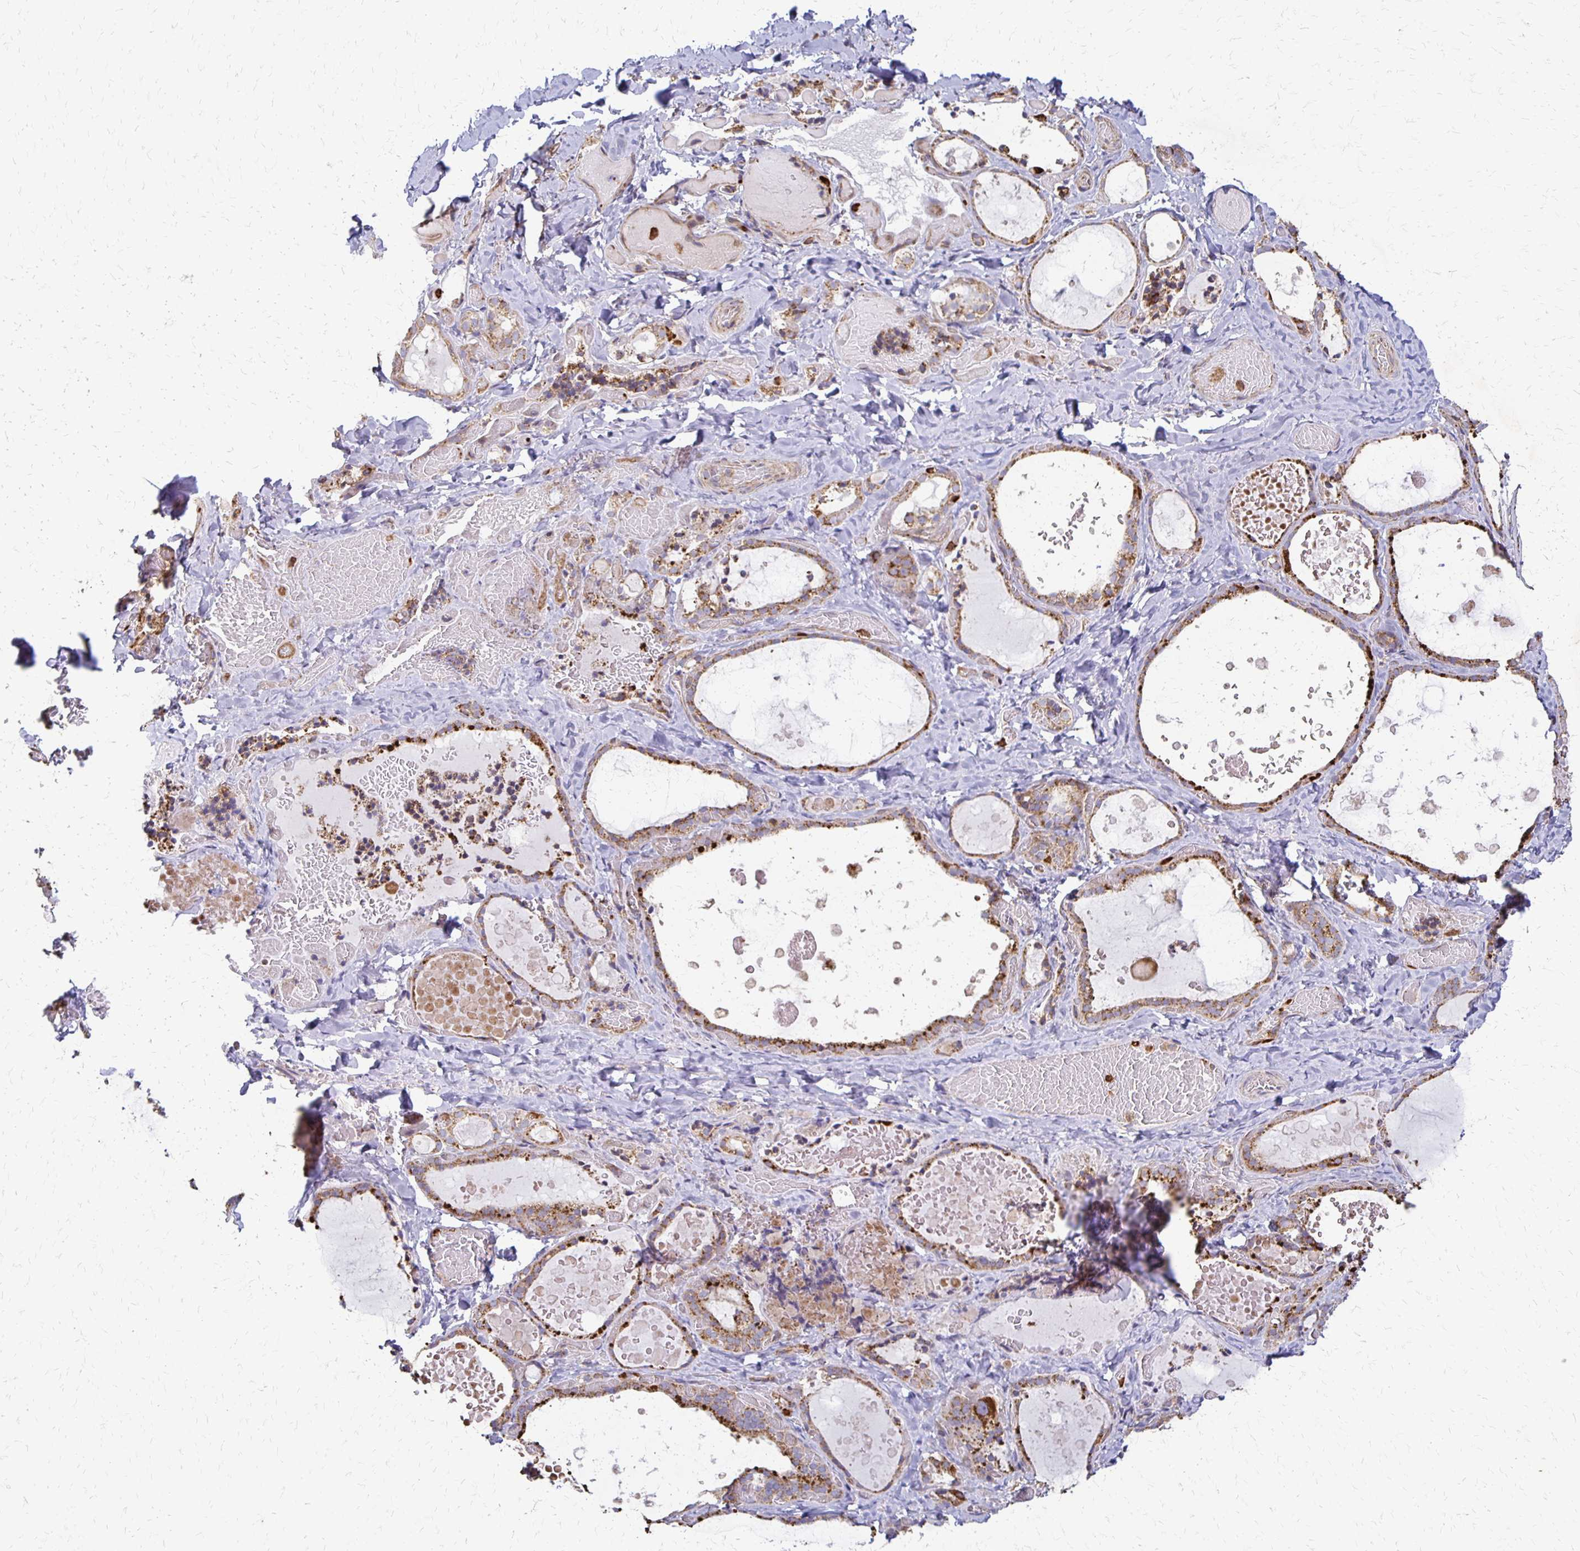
{"staining": {"intensity": "moderate", "quantity": ">75%", "location": "cytoplasmic/membranous"}, "tissue": "thyroid gland", "cell_type": "Glandular cells", "image_type": "normal", "snomed": [{"axis": "morphology", "description": "Normal tissue, NOS"}, {"axis": "topography", "description": "Thyroid gland"}], "caption": "A photomicrograph of thyroid gland stained for a protein exhibits moderate cytoplasmic/membranous brown staining in glandular cells.", "gene": "EIF4EBP2", "patient": {"sex": "female", "age": 56}}